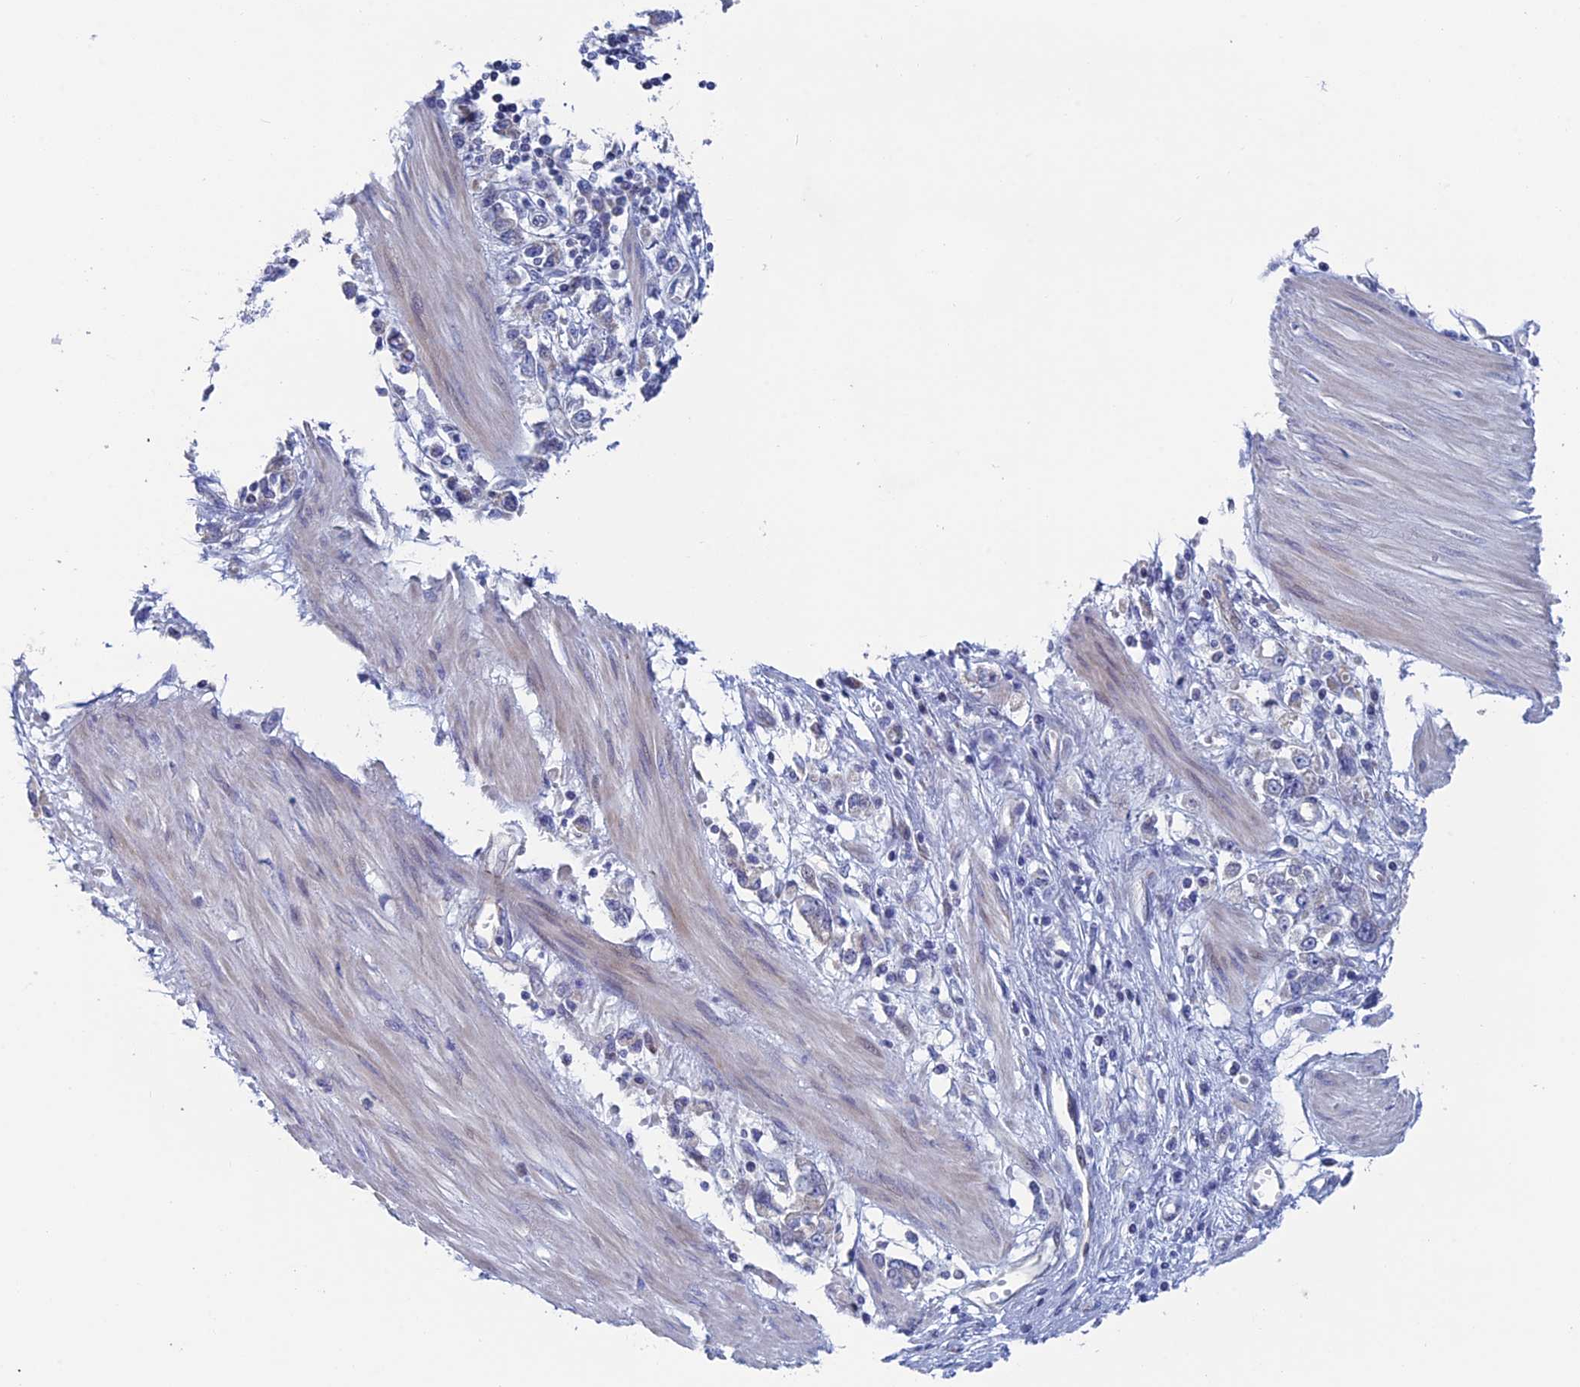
{"staining": {"intensity": "negative", "quantity": "none", "location": "none"}, "tissue": "stomach cancer", "cell_type": "Tumor cells", "image_type": "cancer", "snomed": [{"axis": "morphology", "description": "Adenocarcinoma, NOS"}, {"axis": "topography", "description": "Stomach"}], "caption": "Photomicrograph shows no protein expression in tumor cells of stomach cancer tissue.", "gene": "NIBAN3", "patient": {"sex": "female", "age": 76}}